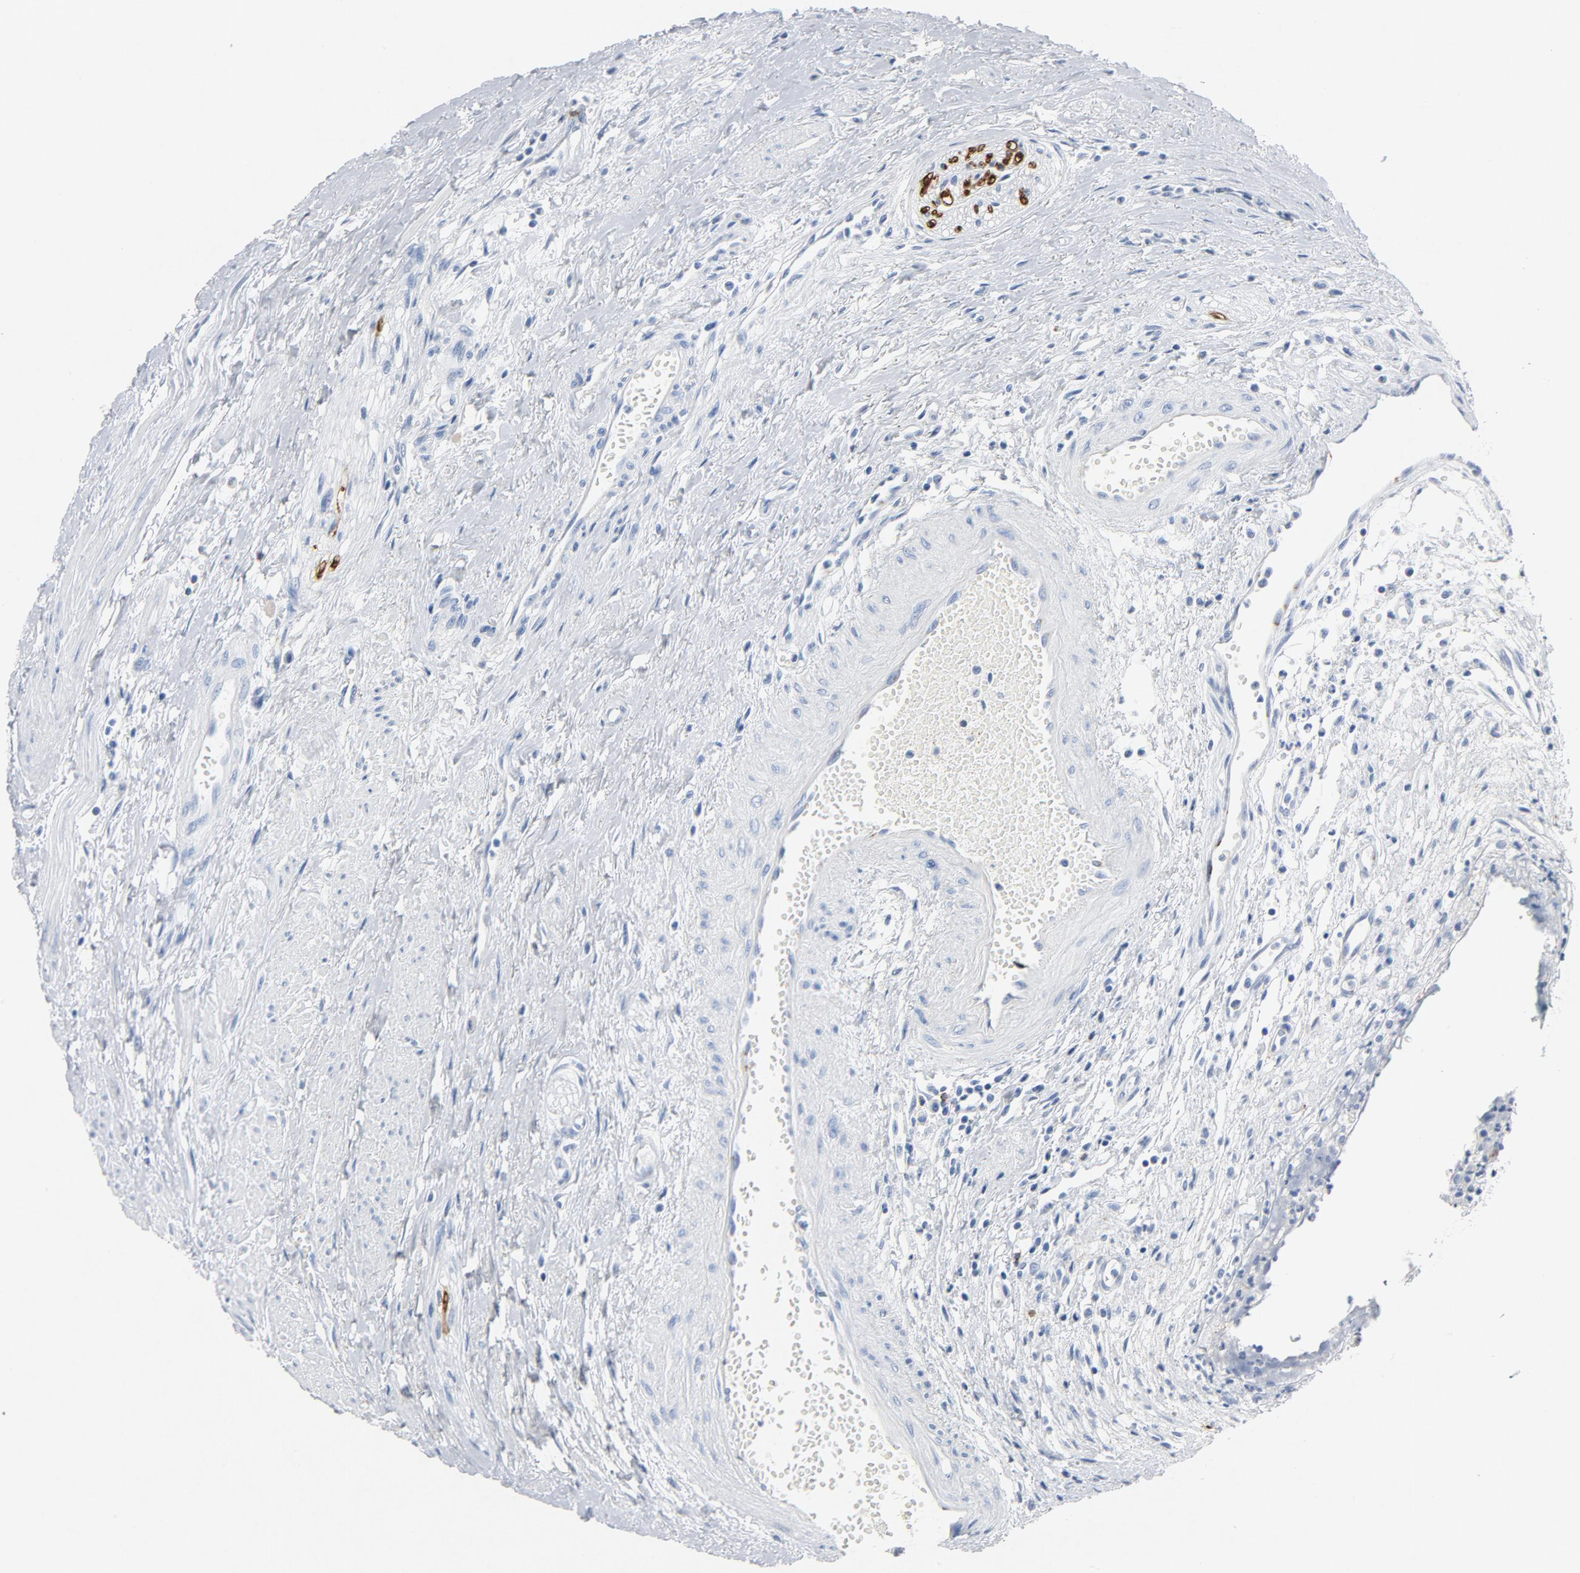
{"staining": {"intensity": "negative", "quantity": "none", "location": "none"}, "tissue": "urothelial cancer", "cell_type": "Tumor cells", "image_type": "cancer", "snomed": [{"axis": "morphology", "description": "Urothelial carcinoma, High grade"}, {"axis": "topography", "description": "Urinary bladder"}], "caption": "The IHC photomicrograph has no significant positivity in tumor cells of high-grade urothelial carcinoma tissue.", "gene": "PTPRB", "patient": {"sex": "female", "age": 85}}